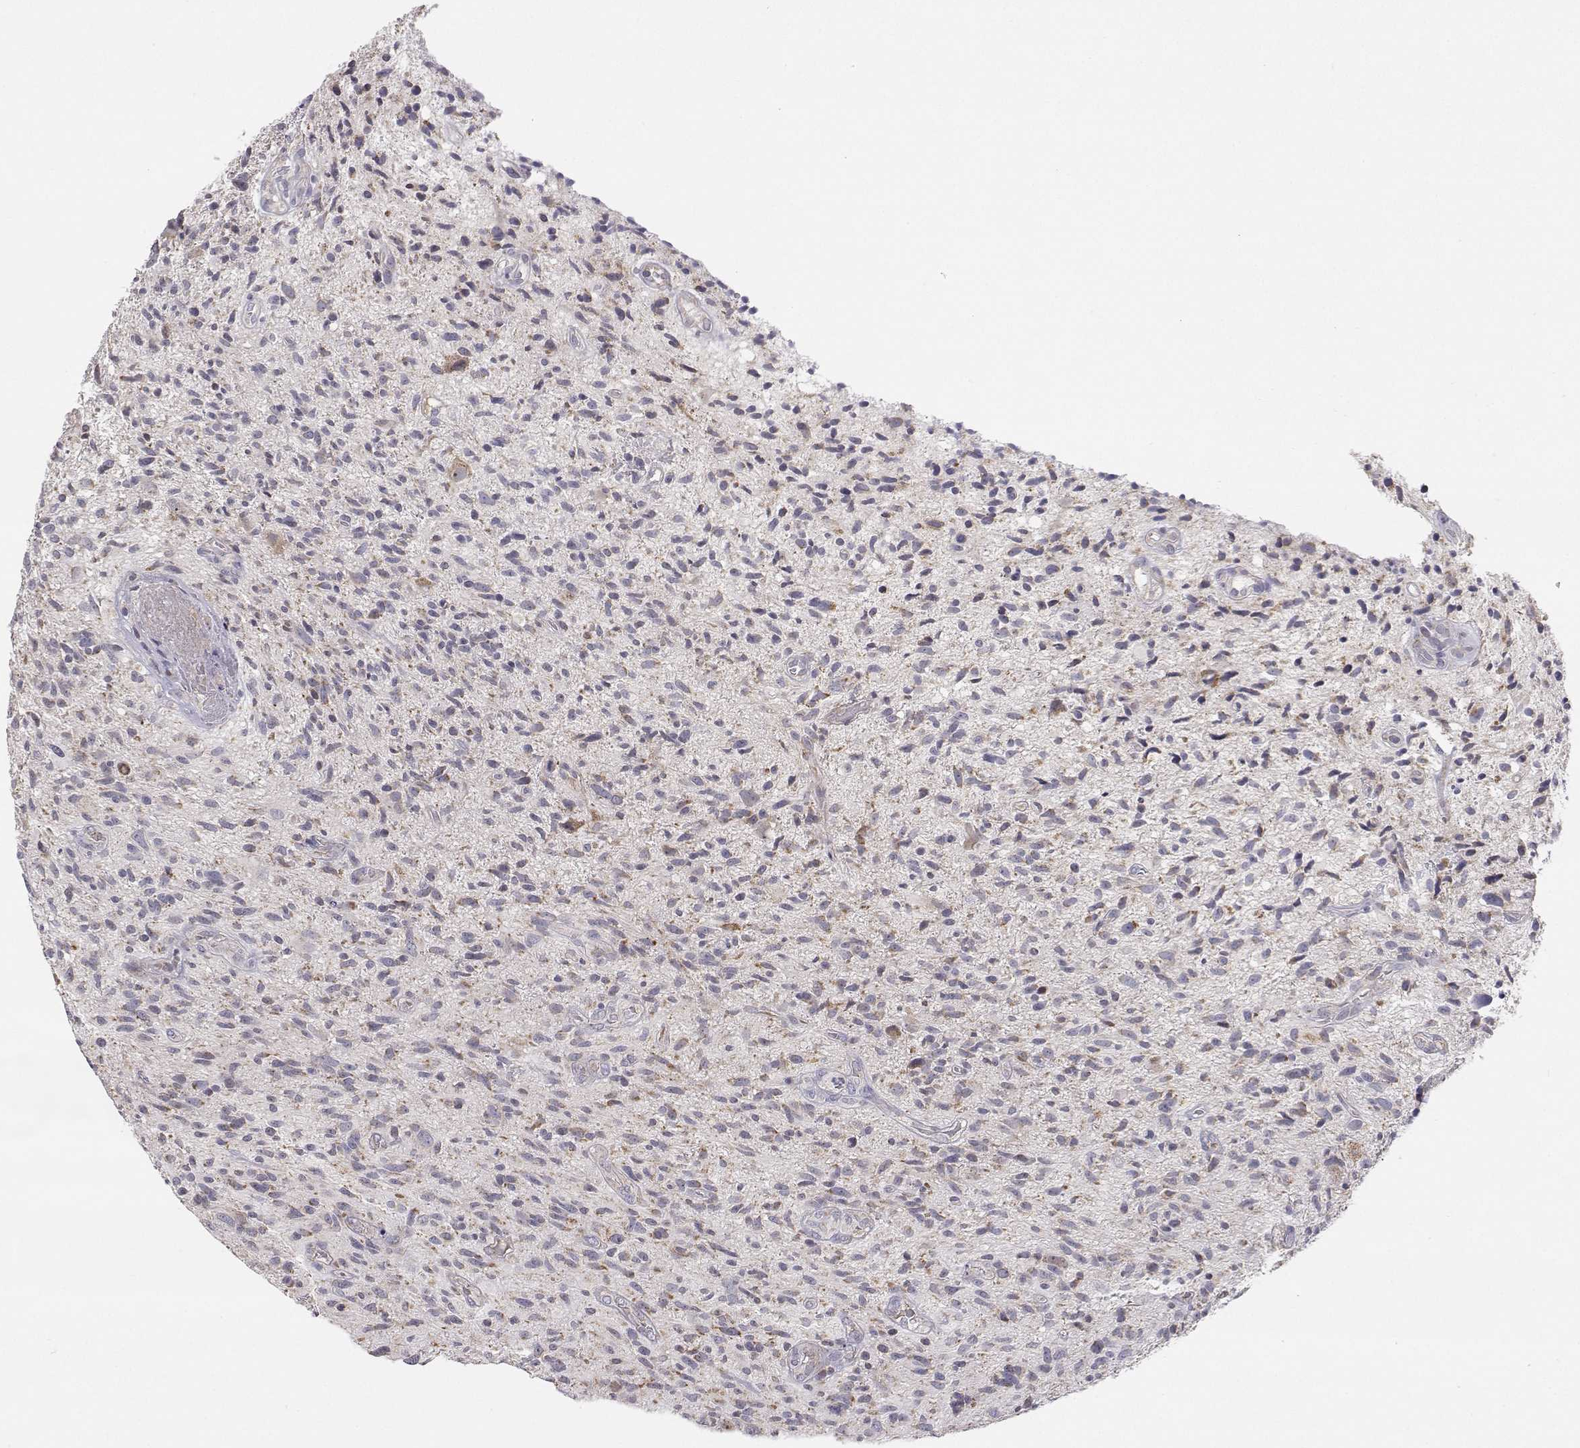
{"staining": {"intensity": "negative", "quantity": "none", "location": "none"}, "tissue": "glioma", "cell_type": "Tumor cells", "image_type": "cancer", "snomed": [{"axis": "morphology", "description": "Glioma, malignant, High grade"}, {"axis": "topography", "description": "Brain"}], "caption": "Immunohistochemistry micrograph of neoplastic tissue: human glioma stained with DAB shows no significant protein expression in tumor cells.", "gene": "MRPL3", "patient": {"sex": "male", "age": 75}}